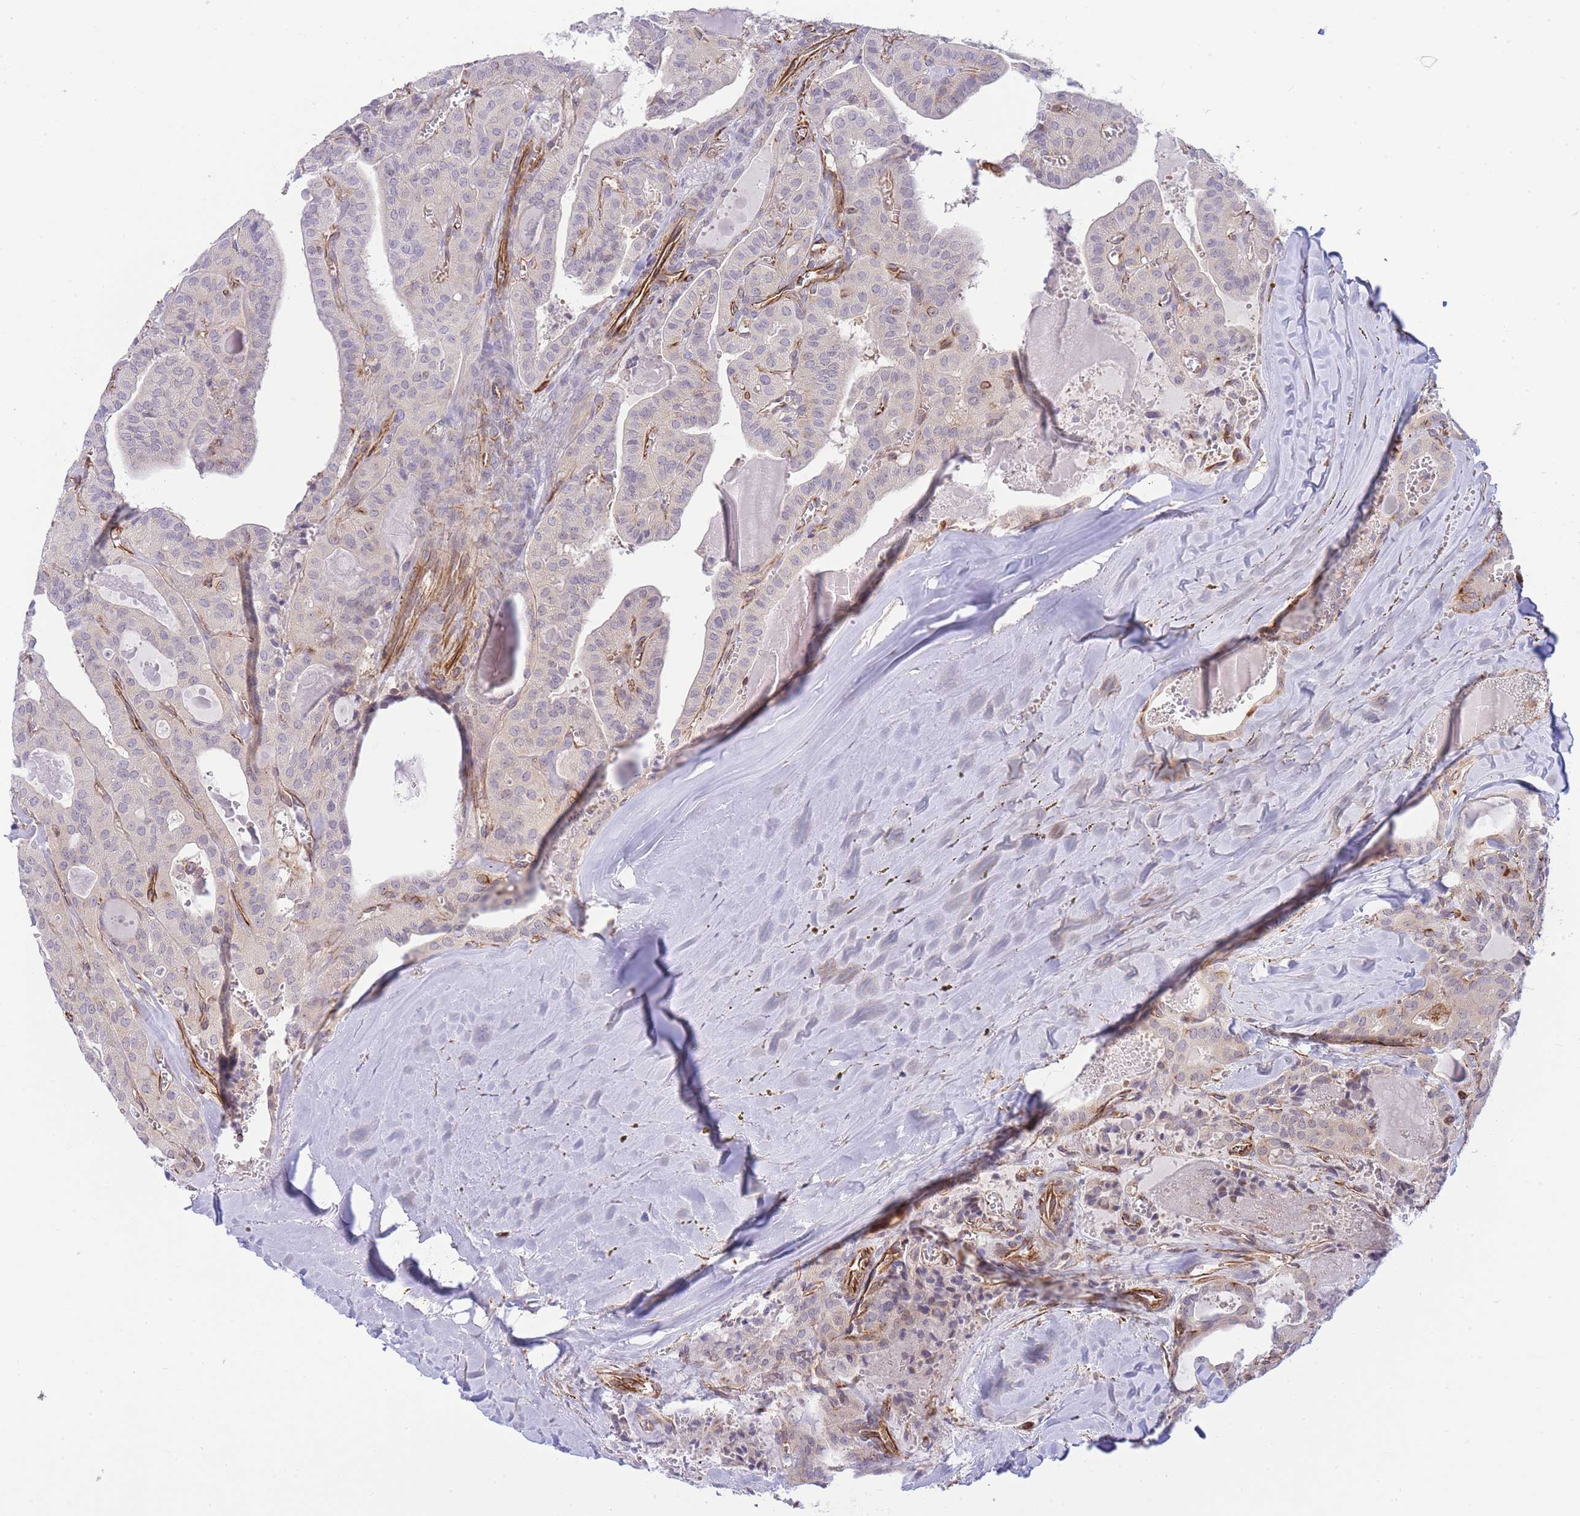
{"staining": {"intensity": "negative", "quantity": "none", "location": "none"}, "tissue": "thyroid cancer", "cell_type": "Tumor cells", "image_type": "cancer", "snomed": [{"axis": "morphology", "description": "Papillary adenocarcinoma, NOS"}, {"axis": "topography", "description": "Thyroid gland"}], "caption": "Tumor cells are negative for protein expression in human papillary adenocarcinoma (thyroid). (Brightfield microscopy of DAB IHC at high magnification).", "gene": "ECPAS", "patient": {"sex": "male", "age": 52}}